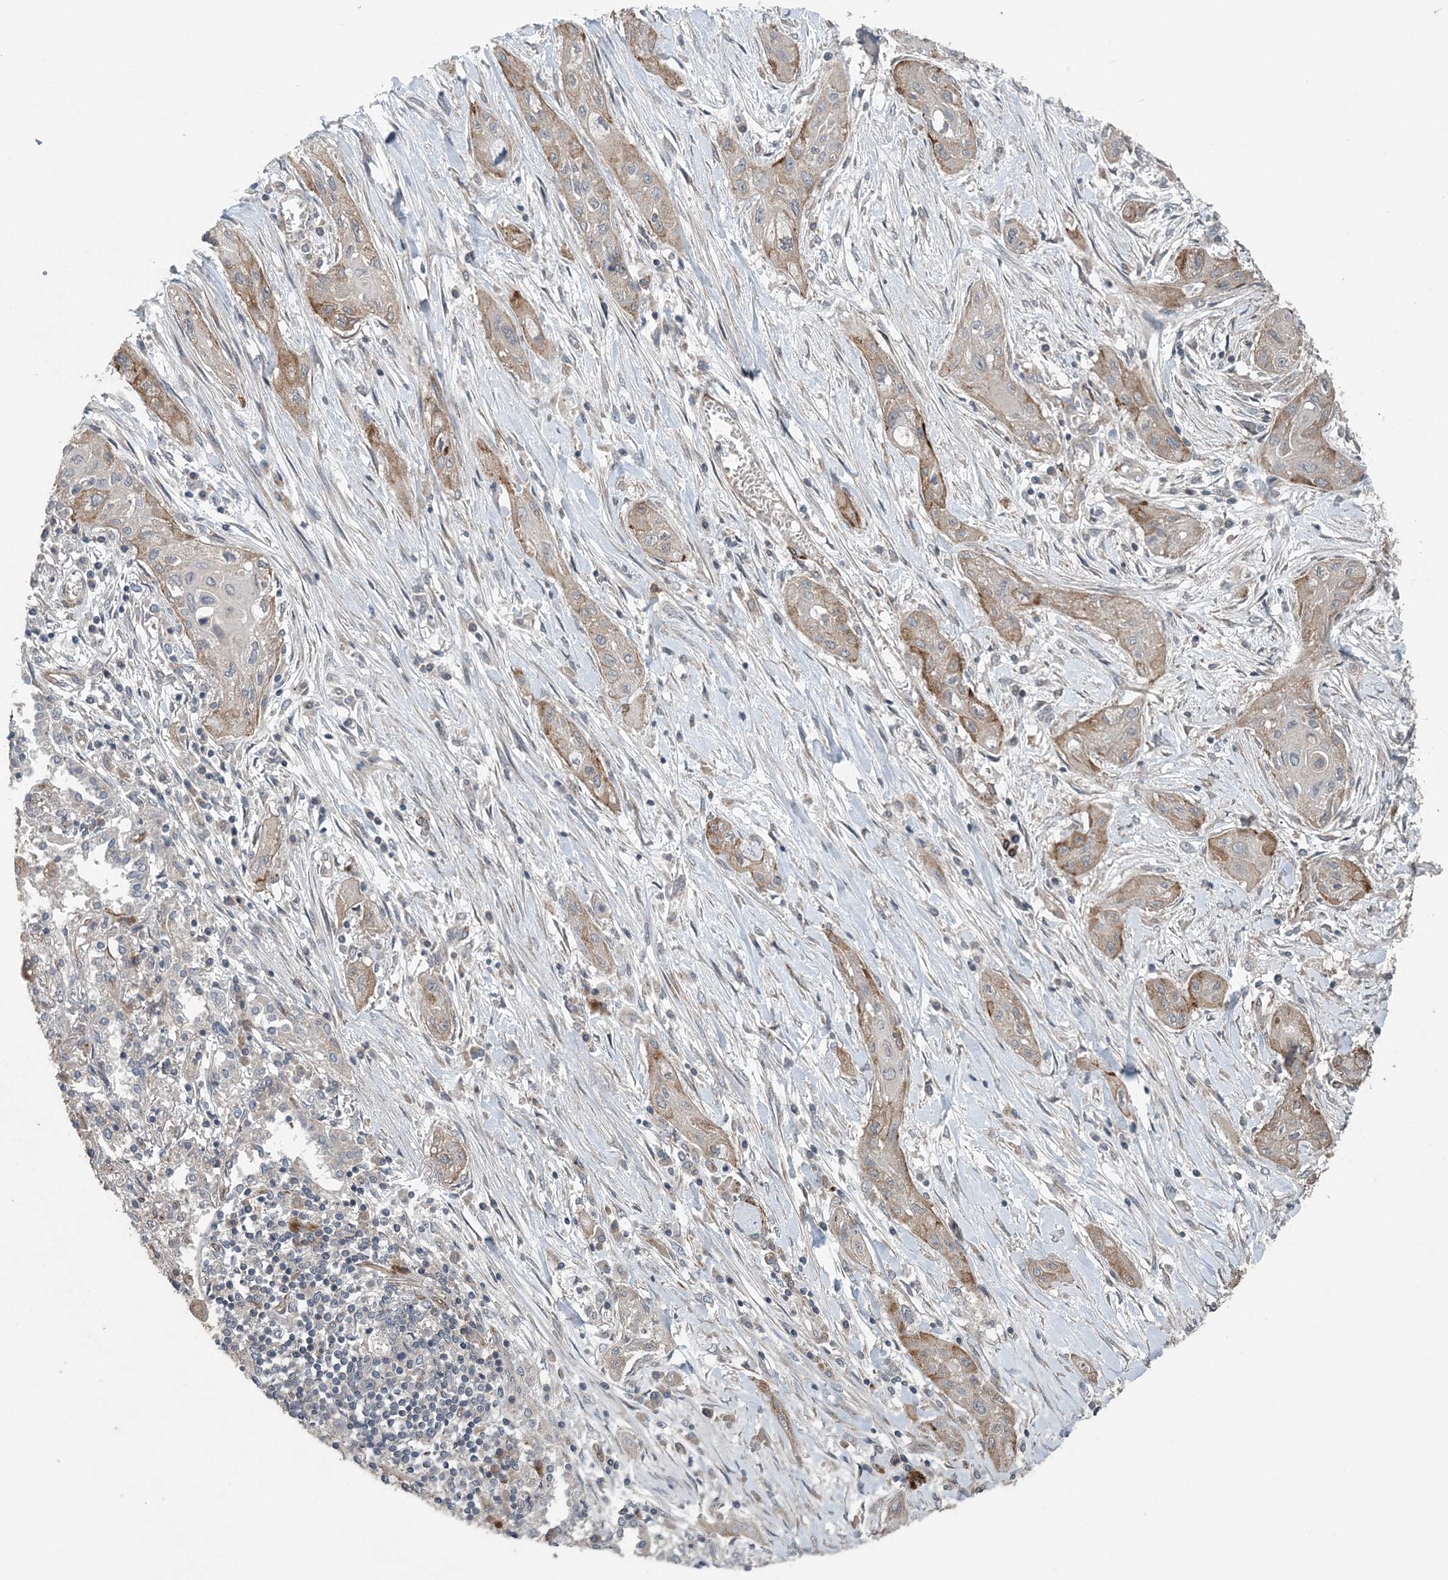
{"staining": {"intensity": "weak", "quantity": "<25%", "location": "cytoplasmic/membranous"}, "tissue": "lung cancer", "cell_type": "Tumor cells", "image_type": "cancer", "snomed": [{"axis": "morphology", "description": "Squamous cell carcinoma, NOS"}, {"axis": "topography", "description": "Lung"}], "caption": "Immunohistochemistry of lung cancer (squamous cell carcinoma) shows no staining in tumor cells. (IHC, brightfield microscopy, high magnification).", "gene": "MYO9B", "patient": {"sex": "female", "age": 47}}